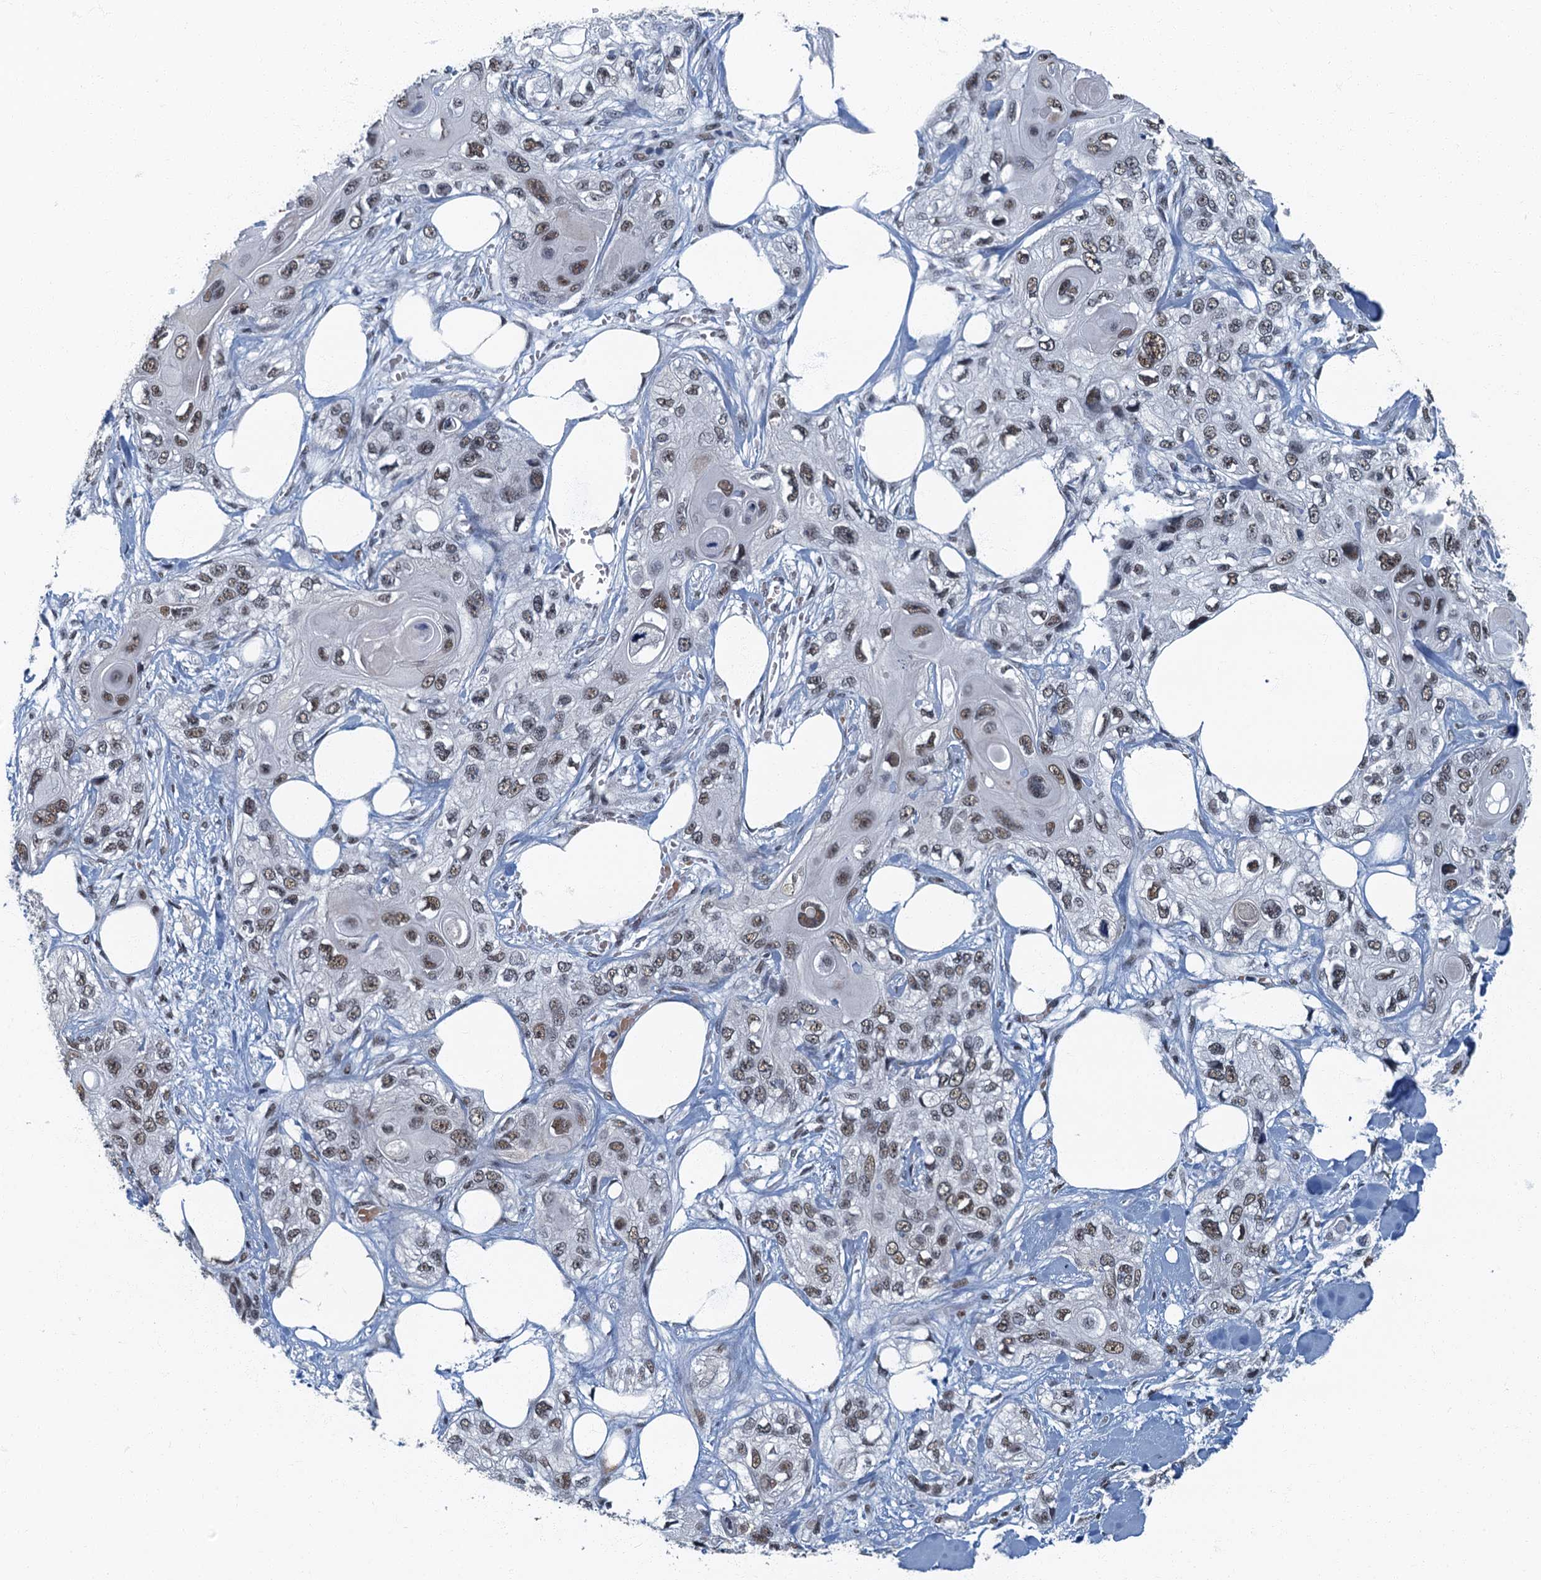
{"staining": {"intensity": "moderate", "quantity": ">75%", "location": "nuclear"}, "tissue": "skin cancer", "cell_type": "Tumor cells", "image_type": "cancer", "snomed": [{"axis": "morphology", "description": "Normal tissue, NOS"}, {"axis": "morphology", "description": "Squamous cell carcinoma, NOS"}, {"axis": "topography", "description": "Skin"}], "caption": "Moderate nuclear positivity for a protein is identified in approximately >75% of tumor cells of skin cancer using immunohistochemistry (IHC).", "gene": "GADL1", "patient": {"sex": "male", "age": 72}}